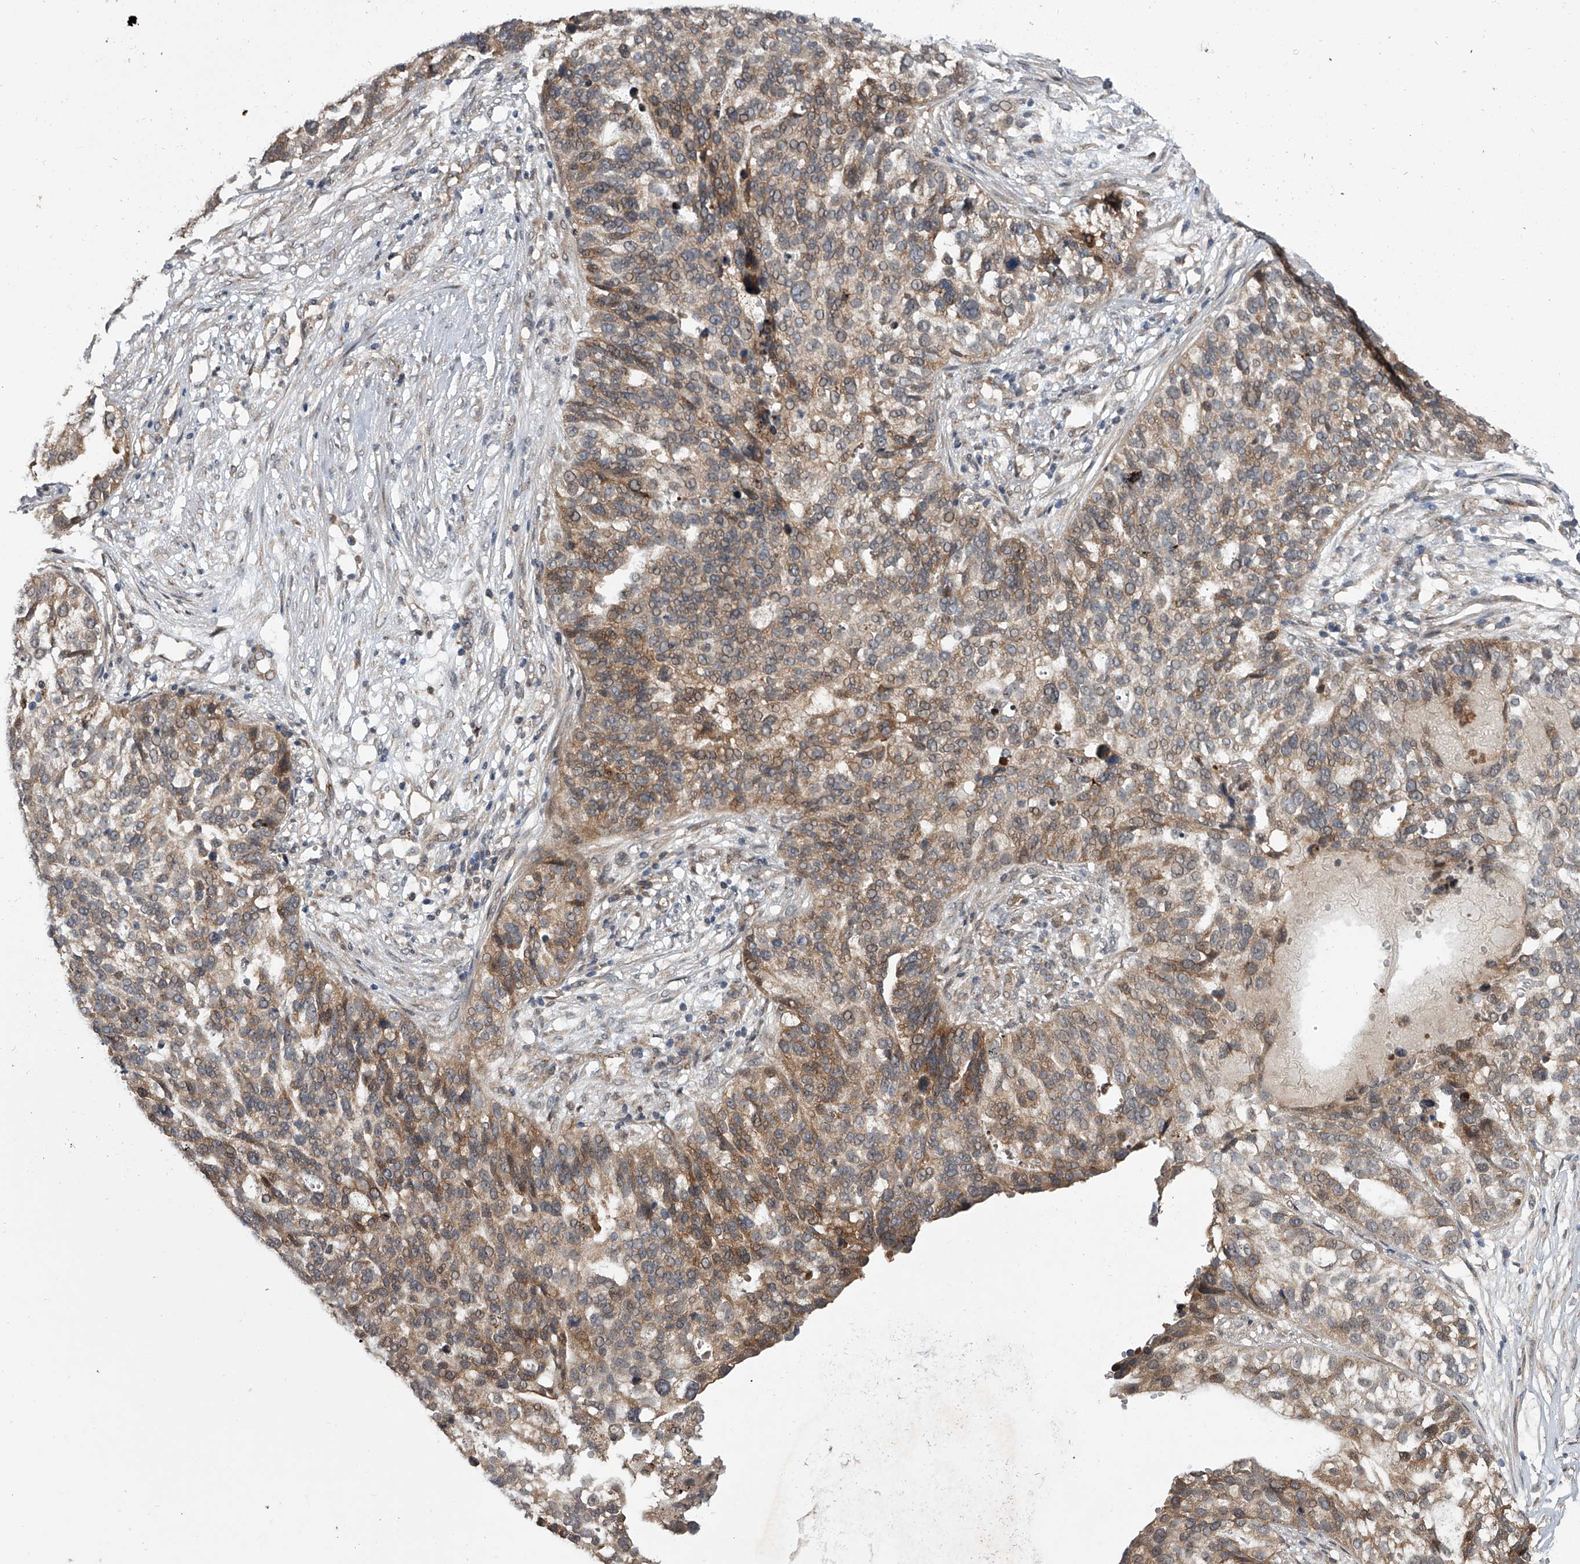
{"staining": {"intensity": "moderate", "quantity": ">75%", "location": "cytoplasmic/membranous"}, "tissue": "ovarian cancer", "cell_type": "Tumor cells", "image_type": "cancer", "snomed": [{"axis": "morphology", "description": "Cystadenocarcinoma, serous, NOS"}, {"axis": "topography", "description": "Ovary"}], "caption": "Protein staining of ovarian cancer (serous cystadenocarcinoma) tissue demonstrates moderate cytoplasmic/membranous staining in approximately >75% of tumor cells. The staining was performed using DAB to visualize the protein expression in brown, while the nuclei were stained in blue with hematoxylin (Magnification: 20x).", "gene": "GEMIN8", "patient": {"sex": "female", "age": 59}}